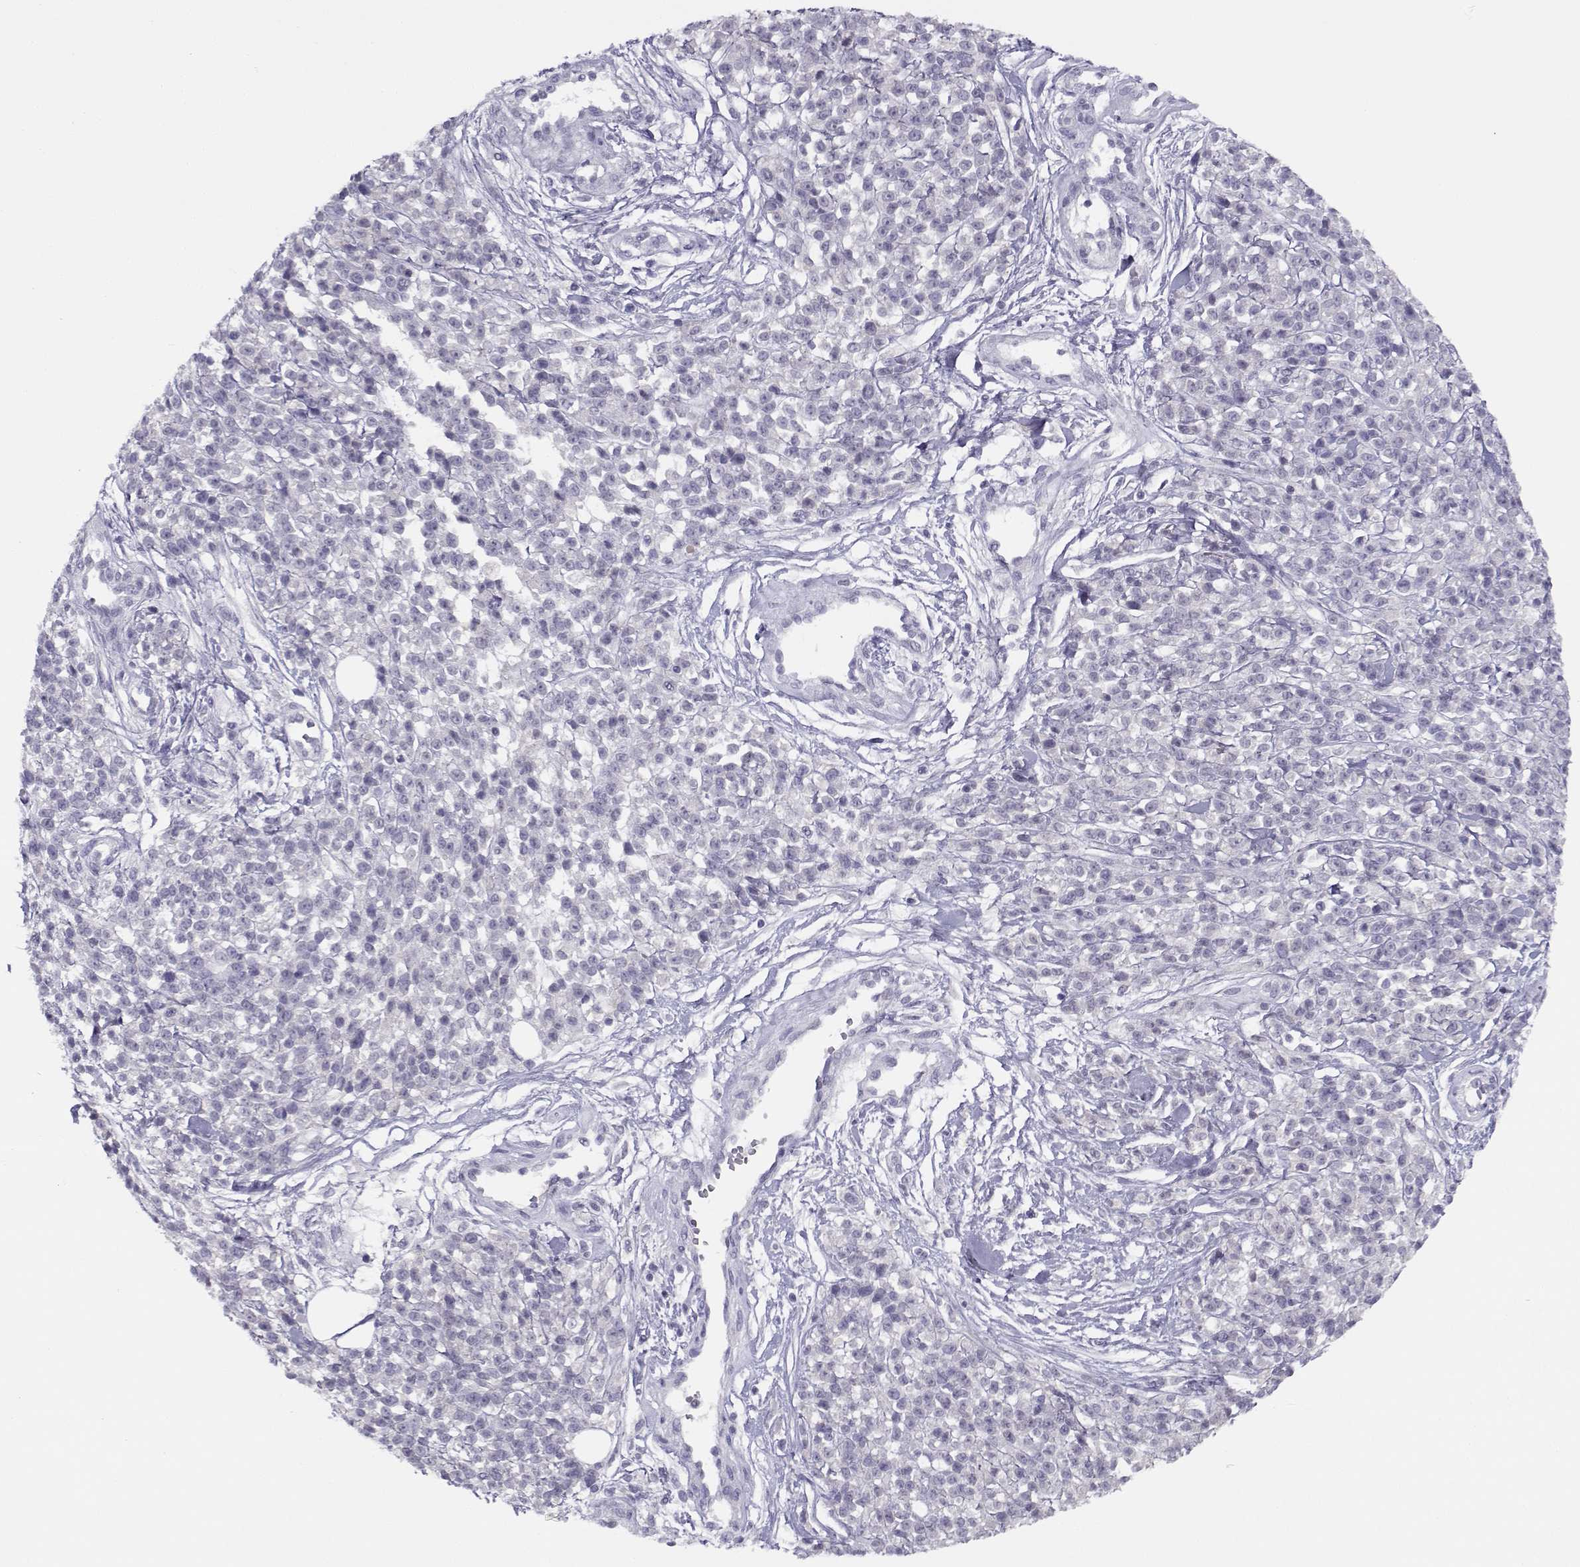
{"staining": {"intensity": "negative", "quantity": "none", "location": "none"}, "tissue": "melanoma", "cell_type": "Tumor cells", "image_type": "cancer", "snomed": [{"axis": "morphology", "description": "Malignant melanoma, NOS"}, {"axis": "topography", "description": "Skin"}, {"axis": "topography", "description": "Skin of trunk"}], "caption": "The immunohistochemistry image has no significant staining in tumor cells of malignant melanoma tissue.", "gene": "CFAP77", "patient": {"sex": "male", "age": 74}}